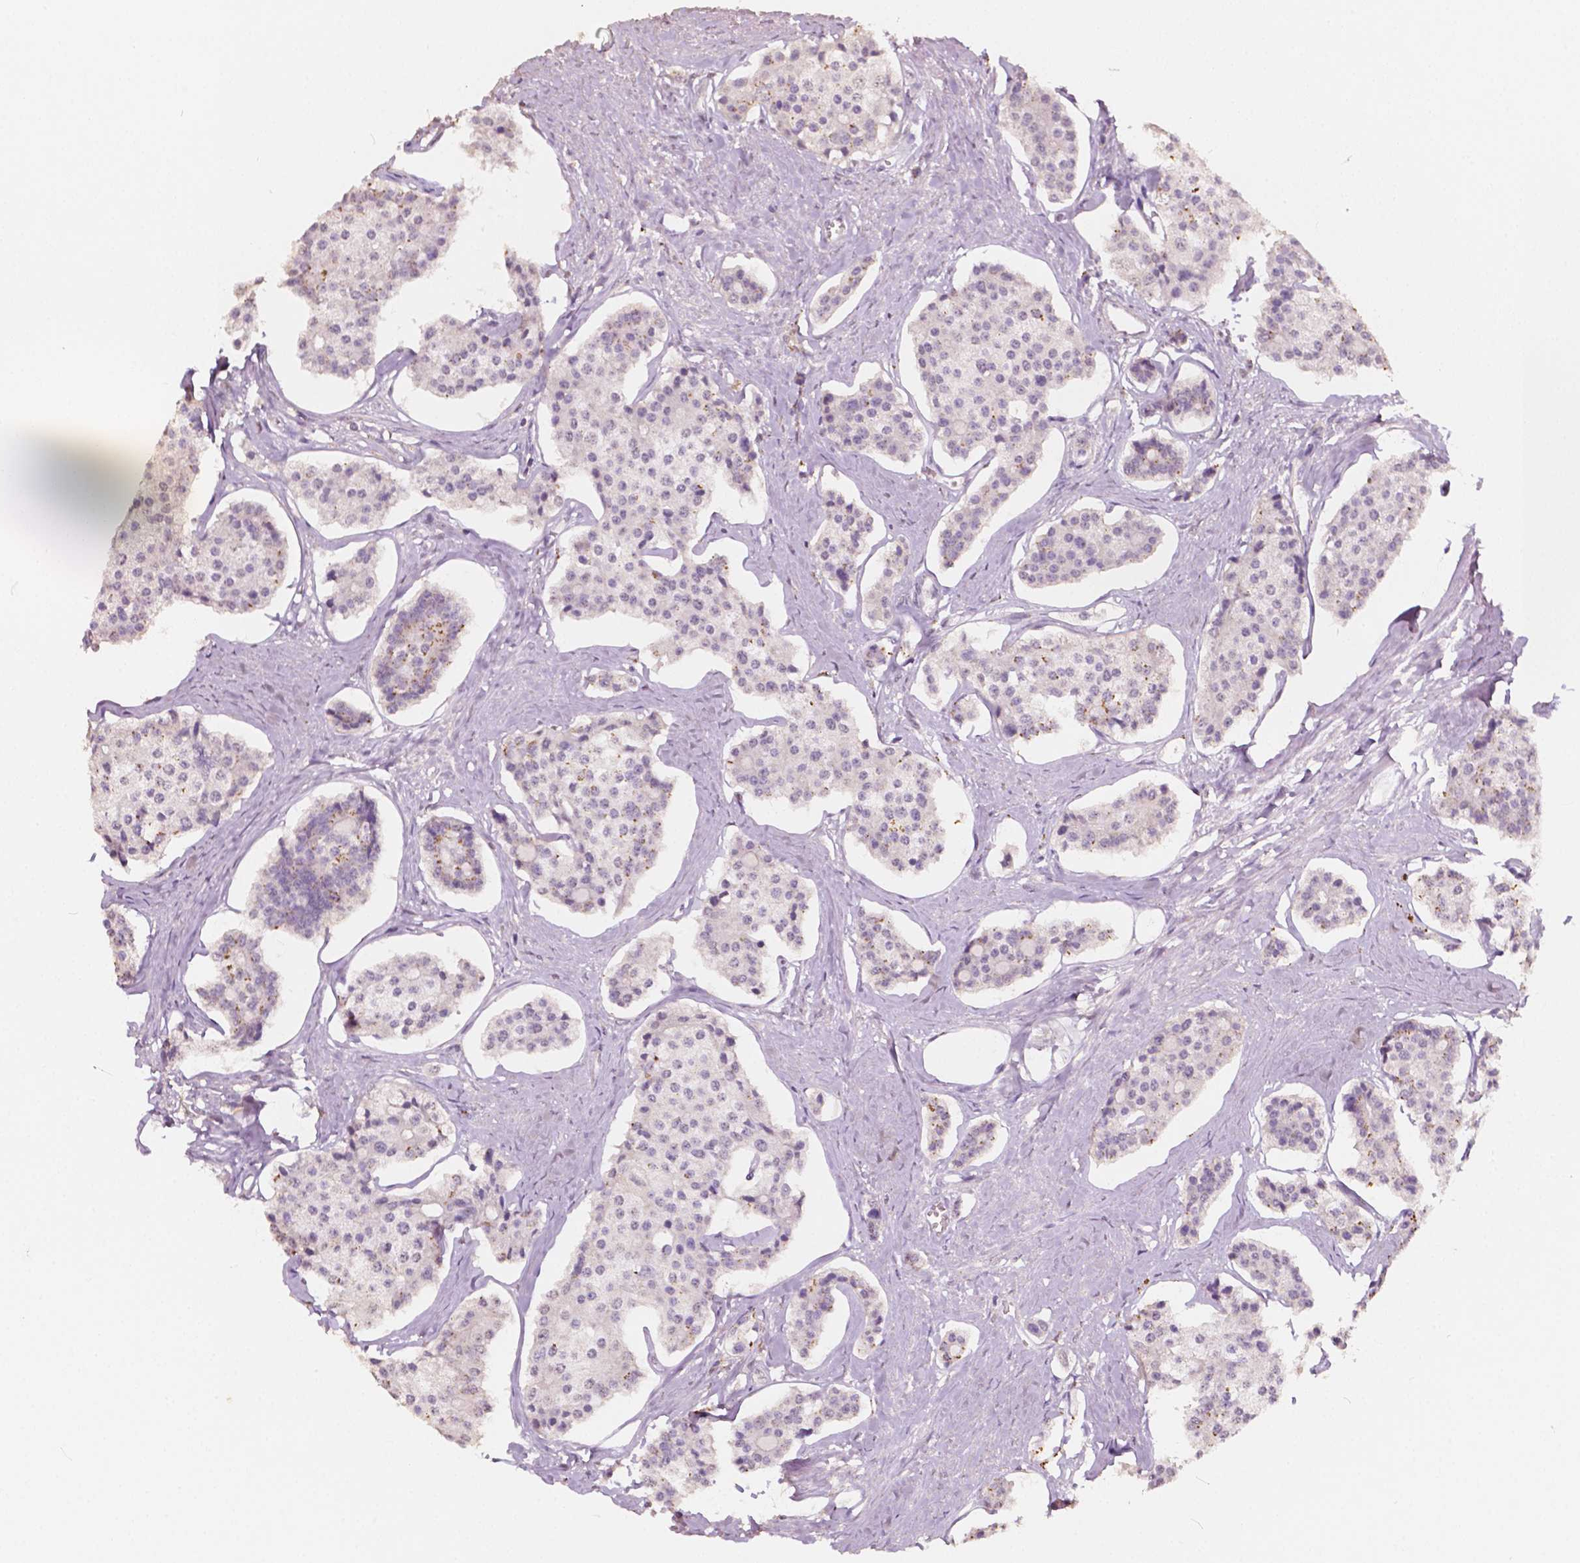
{"staining": {"intensity": "moderate", "quantity": "25%-75%", "location": "cytoplasmic/membranous"}, "tissue": "carcinoid", "cell_type": "Tumor cells", "image_type": "cancer", "snomed": [{"axis": "morphology", "description": "Carcinoid, malignant, NOS"}, {"axis": "topography", "description": "Small intestine"}], "caption": "The micrograph shows immunohistochemical staining of carcinoid (malignant). There is moderate cytoplasmic/membranous positivity is seen in about 25%-75% of tumor cells.", "gene": "SOX15", "patient": {"sex": "female", "age": 65}}